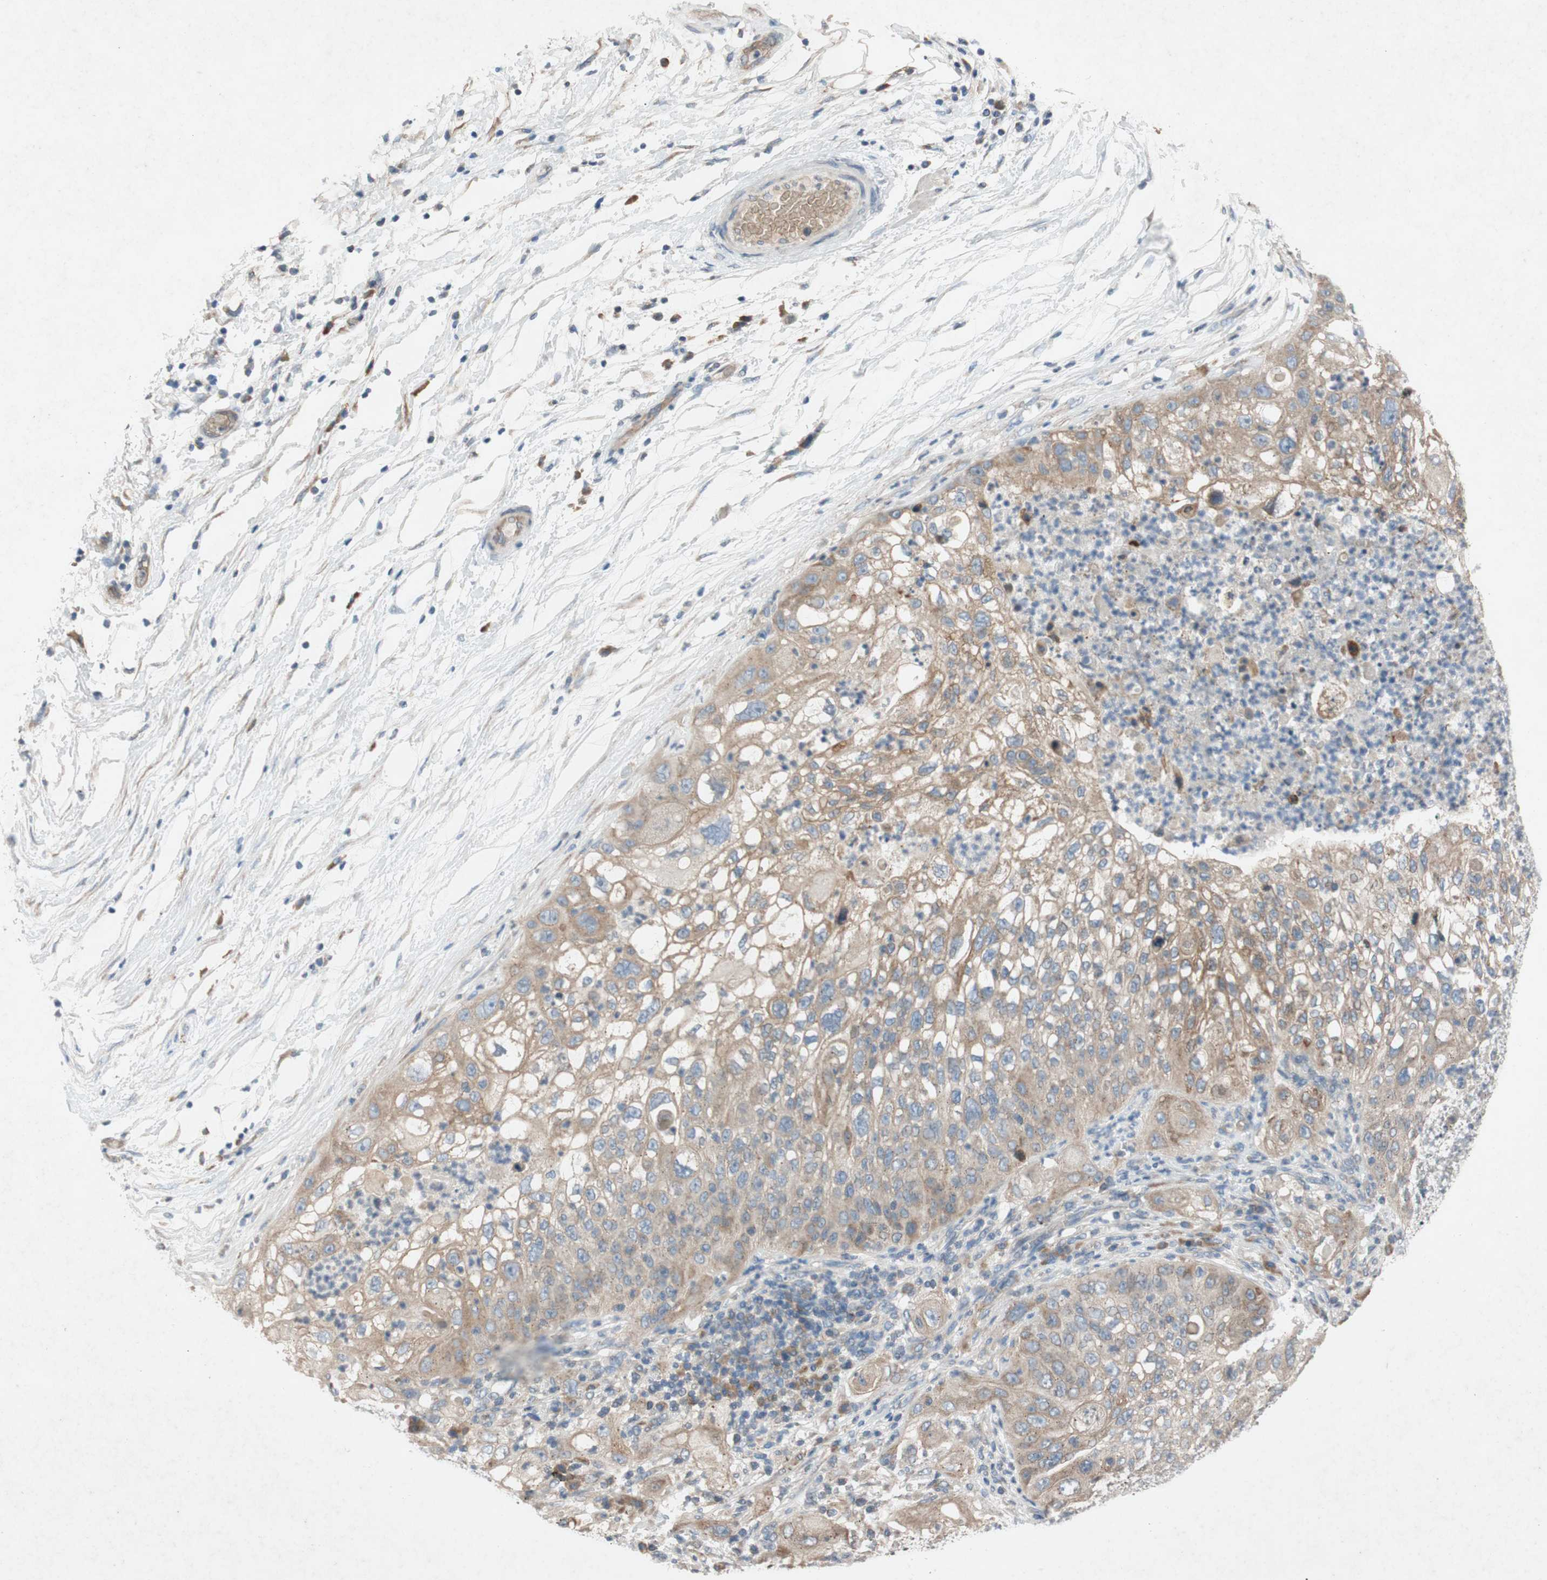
{"staining": {"intensity": "moderate", "quantity": ">75%", "location": "cytoplasmic/membranous"}, "tissue": "lung cancer", "cell_type": "Tumor cells", "image_type": "cancer", "snomed": [{"axis": "morphology", "description": "Inflammation, NOS"}, {"axis": "morphology", "description": "Squamous cell carcinoma, NOS"}, {"axis": "topography", "description": "Lymph node"}, {"axis": "topography", "description": "Soft tissue"}, {"axis": "topography", "description": "Lung"}], "caption": "Immunohistochemistry (IHC) of human squamous cell carcinoma (lung) reveals medium levels of moderate cytoplasmic/membranous expression in approximately >75% of tumor cells.", "gene": "ADD2", "patient": {"sex": "male", "age": 66}}